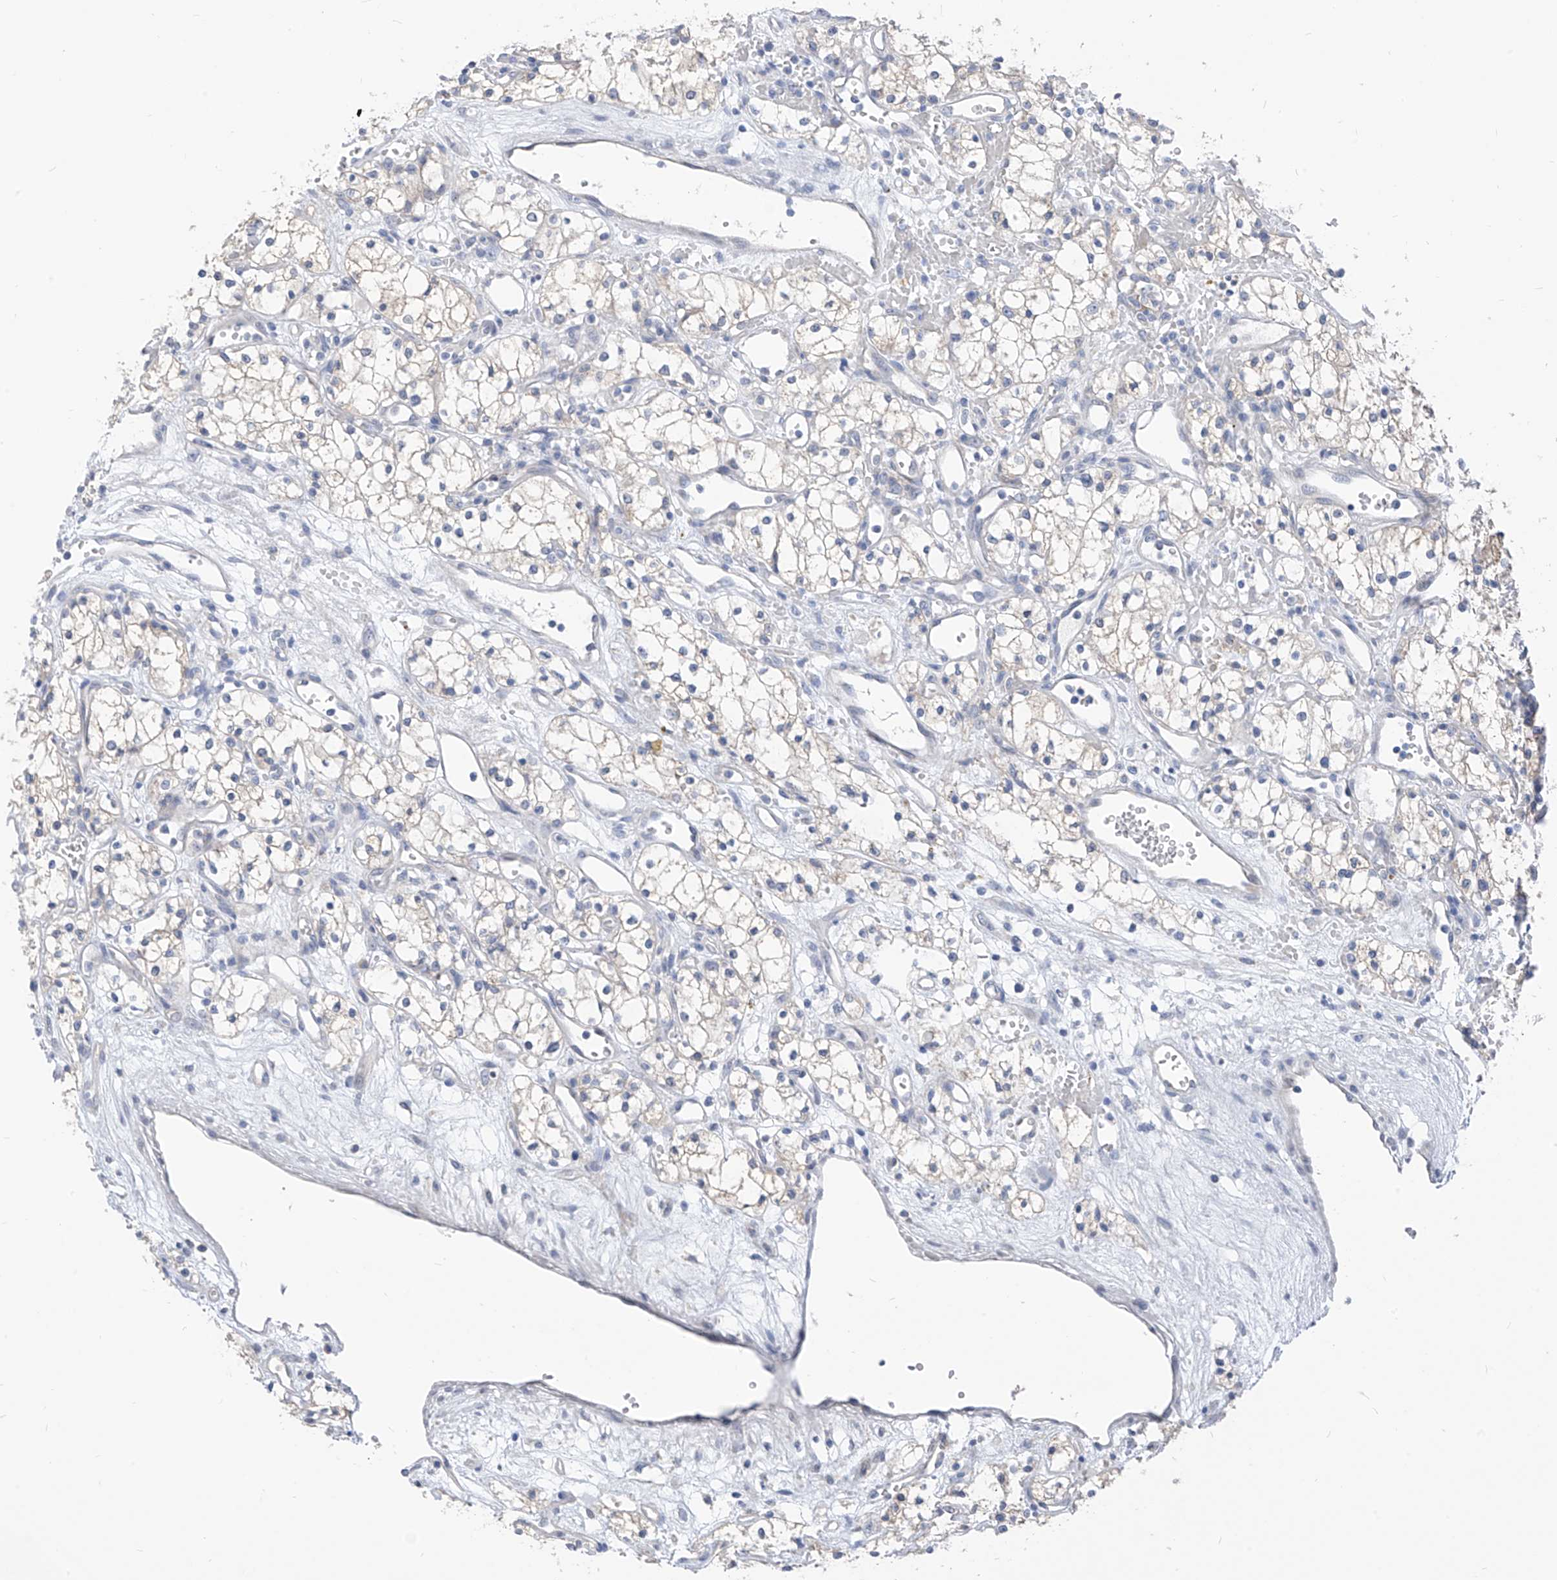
{"staining": {"intensity": "negative", "quantity": "none", "location": "none"}, "tissue": "renal cancer", "cell_type": "Tumor cells", "image_type": "cancer", "snomed": [{"axis": "morphology", "description": "Adenocarcinoma, NOS"}, {"axis": "topography", "description": "Kidney"}], "caption": "An IHC histopathology image of renal adenocarcinoma is shown. There is no staining in tumor cells of renal adenocarcinoma.", "gene": "LDAH", "patient": {"sex": "male", "age": 59}}